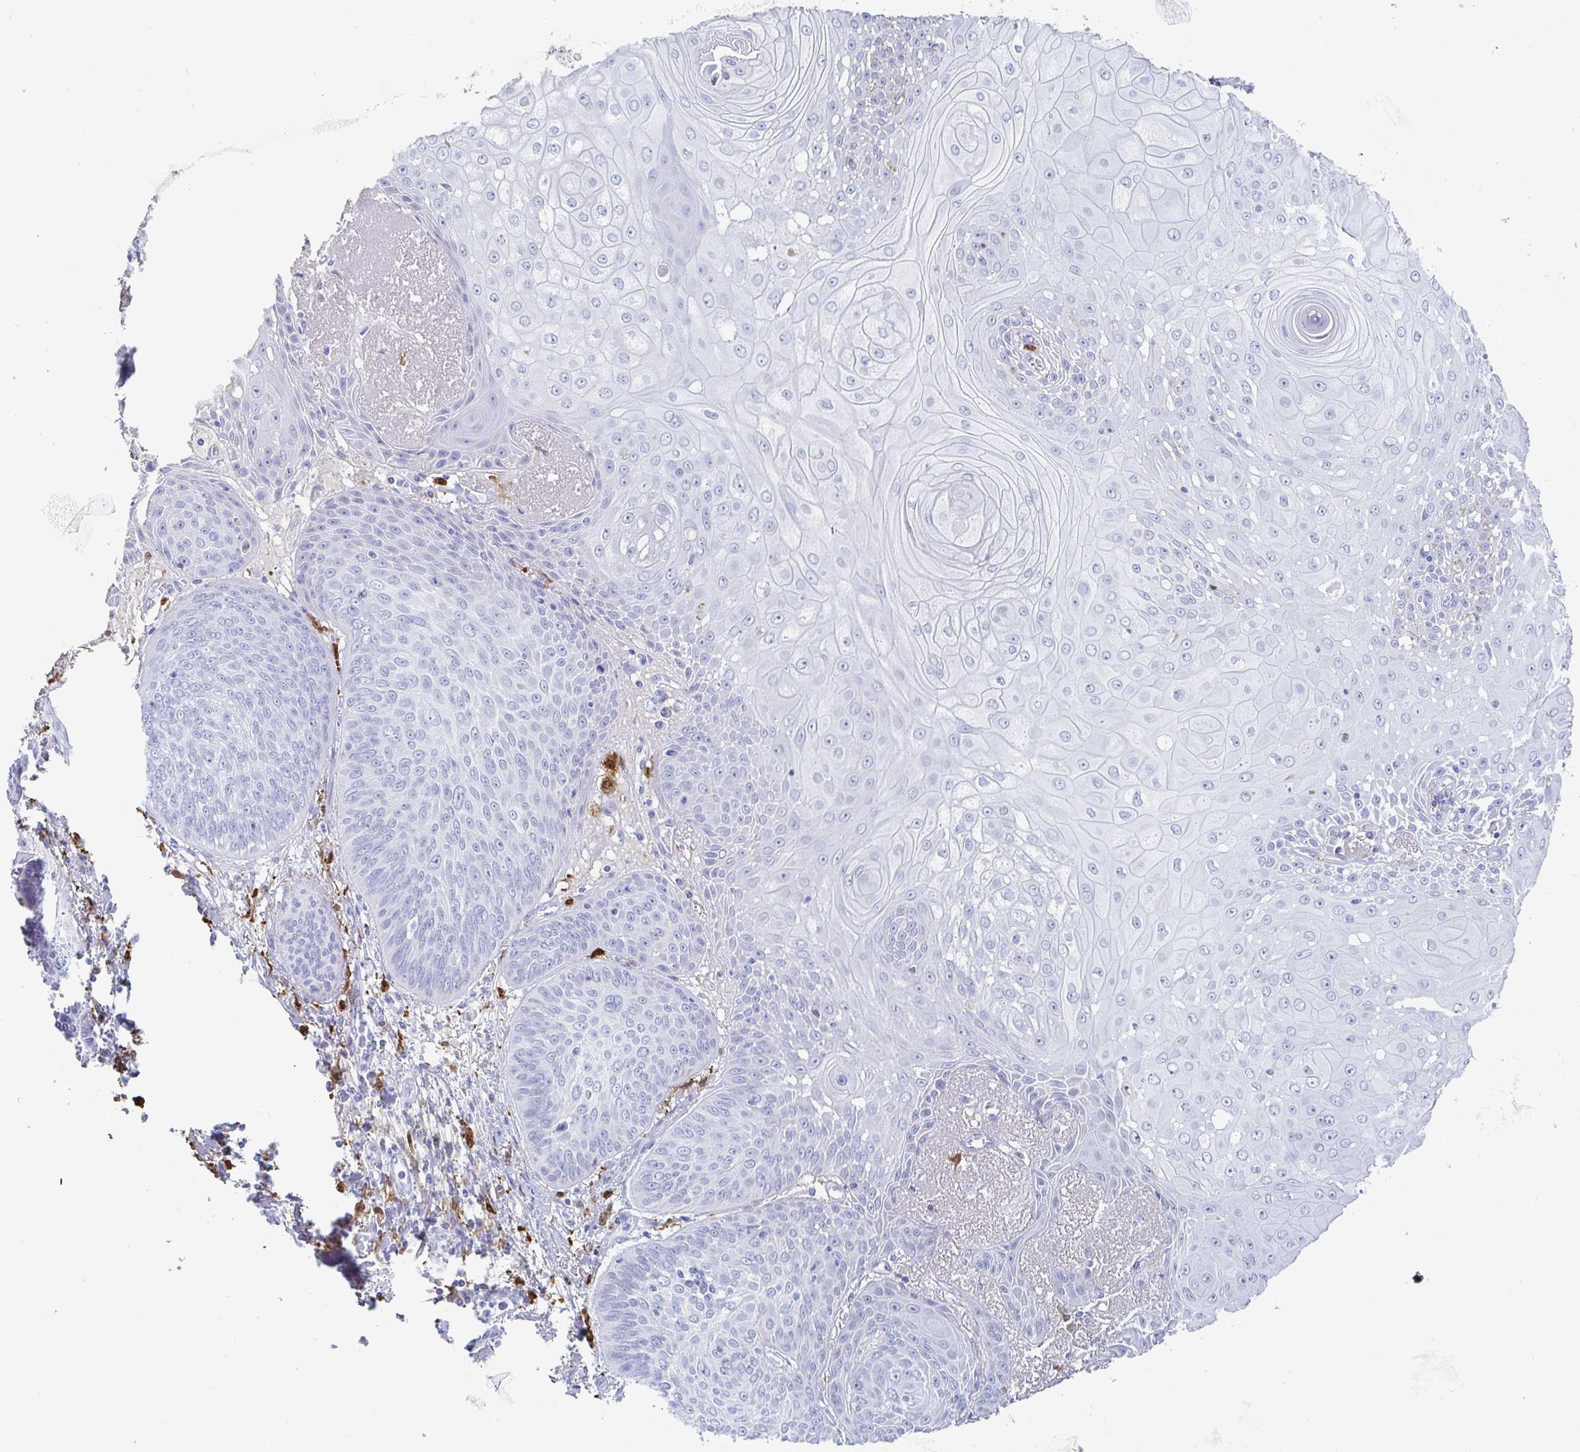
{"staining": {"intensity": "negative", "quantity": "none", "location": "none"}, "tissue": "lung cancer", "cell_type": "Tumor cells", "image_type": "cancer", "snomed": [{"axis": "morphology", "description": "Squamous cell carcinoma, NOS"}, {"axis": "topography", "description": "Lung"}], "caption": "The photomicrograph demonstrates no significant expression in tumor cells of lung cancer (squamous cell carcinoma).", "gene": "OR2A4", "patient": {"sex": "male", "age": 74}}